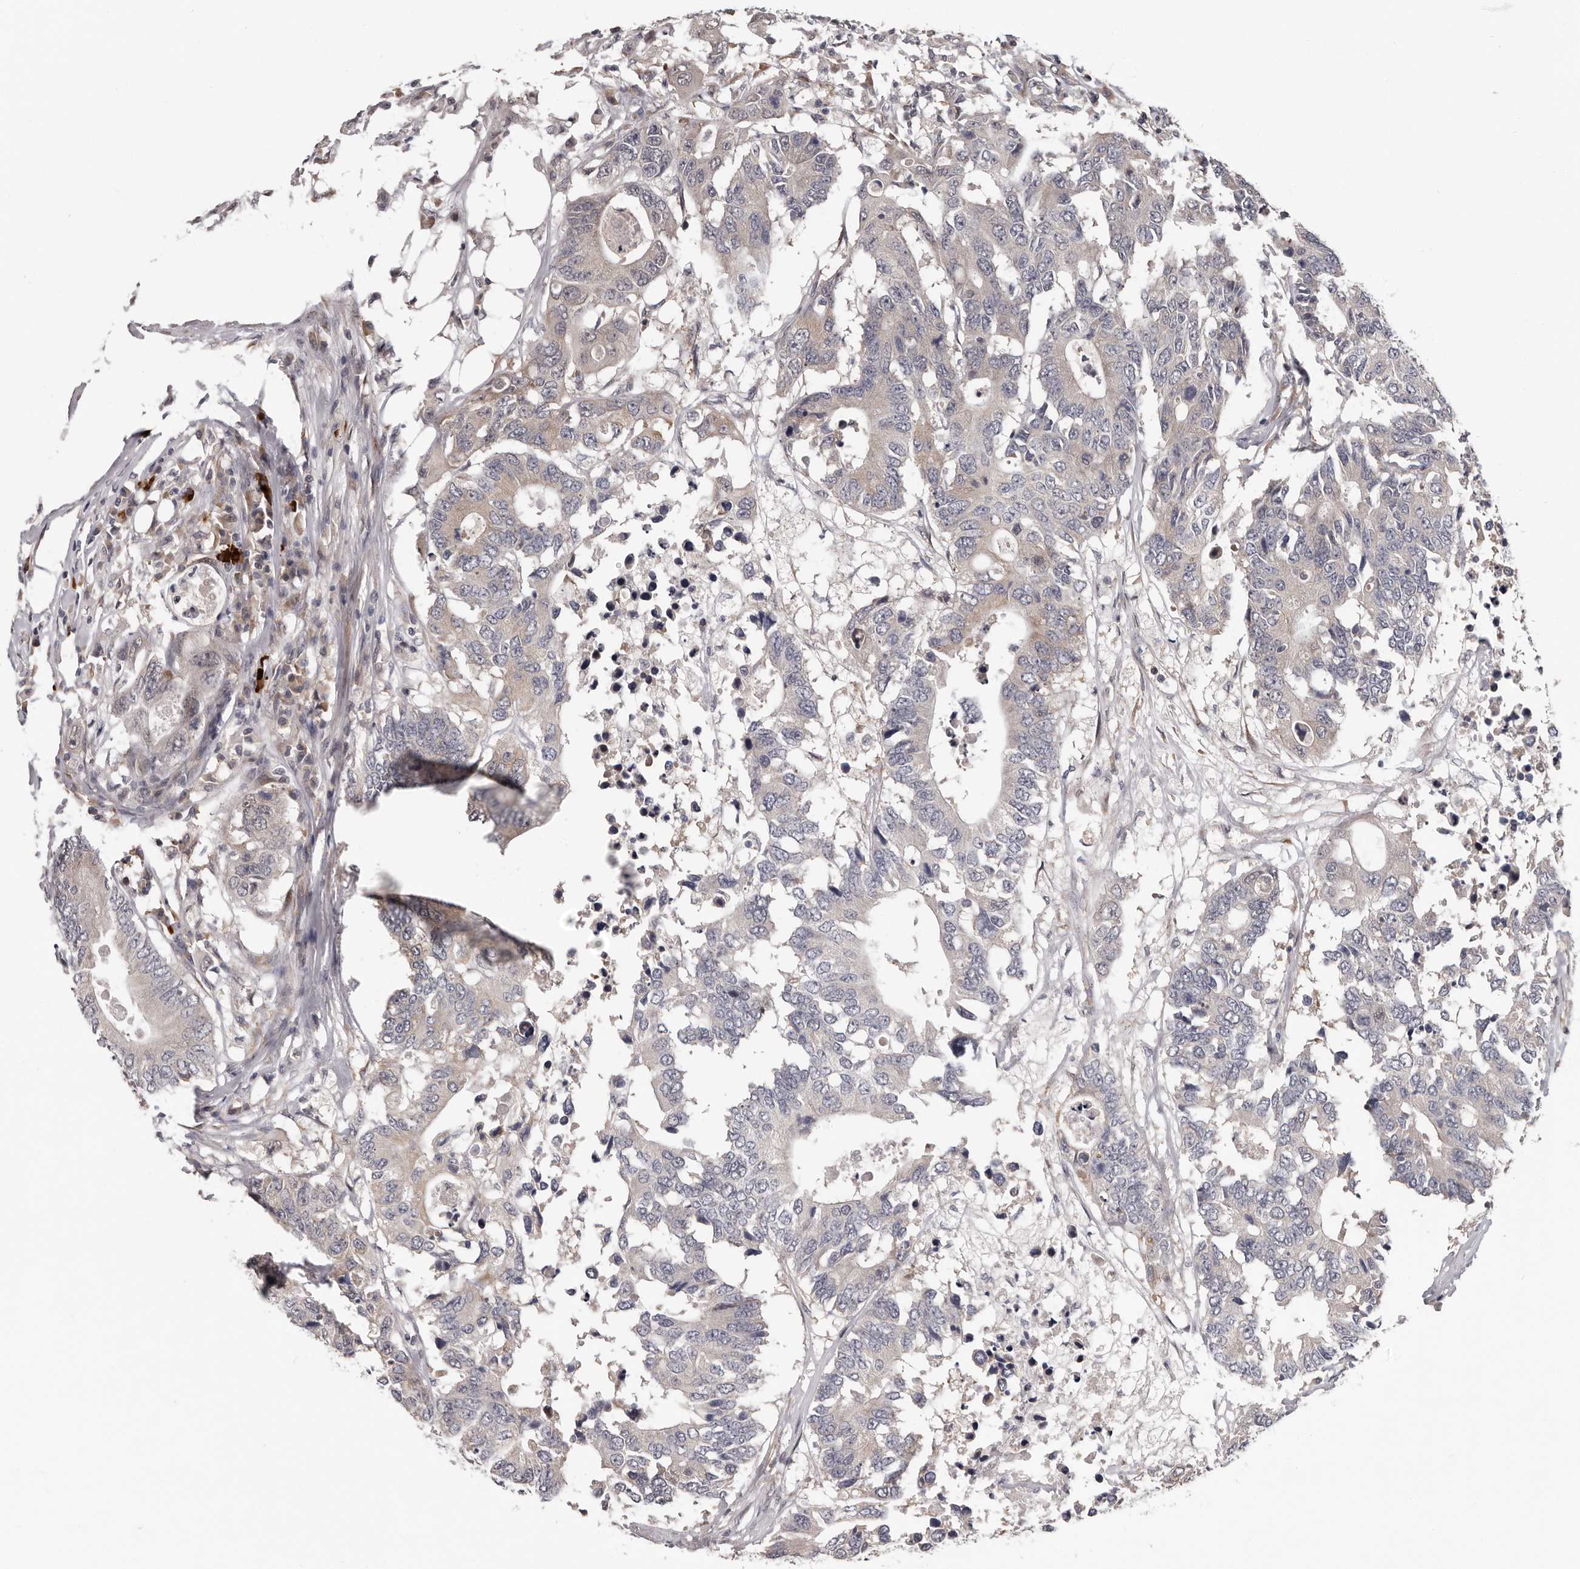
{"staining": {"intensity": "weak", "quantity": "<25%", "location": "cytoplasmic/membranous"}, "tissue": "colorectal cancer", "cell_type": "Tumor cells", "image_type": "cancer", "snomed": [{"axis": "morphology", "description": "Adenocarcinoma, NOS"}, {"axis": "topography", "description": "Colon"}], "caption": "Protein analysis of colorectal adenocarcinoma exhibits no significant staining in tumor cells.", "gene": "MED8", "patient": {"sex": "male", "age": 71}}